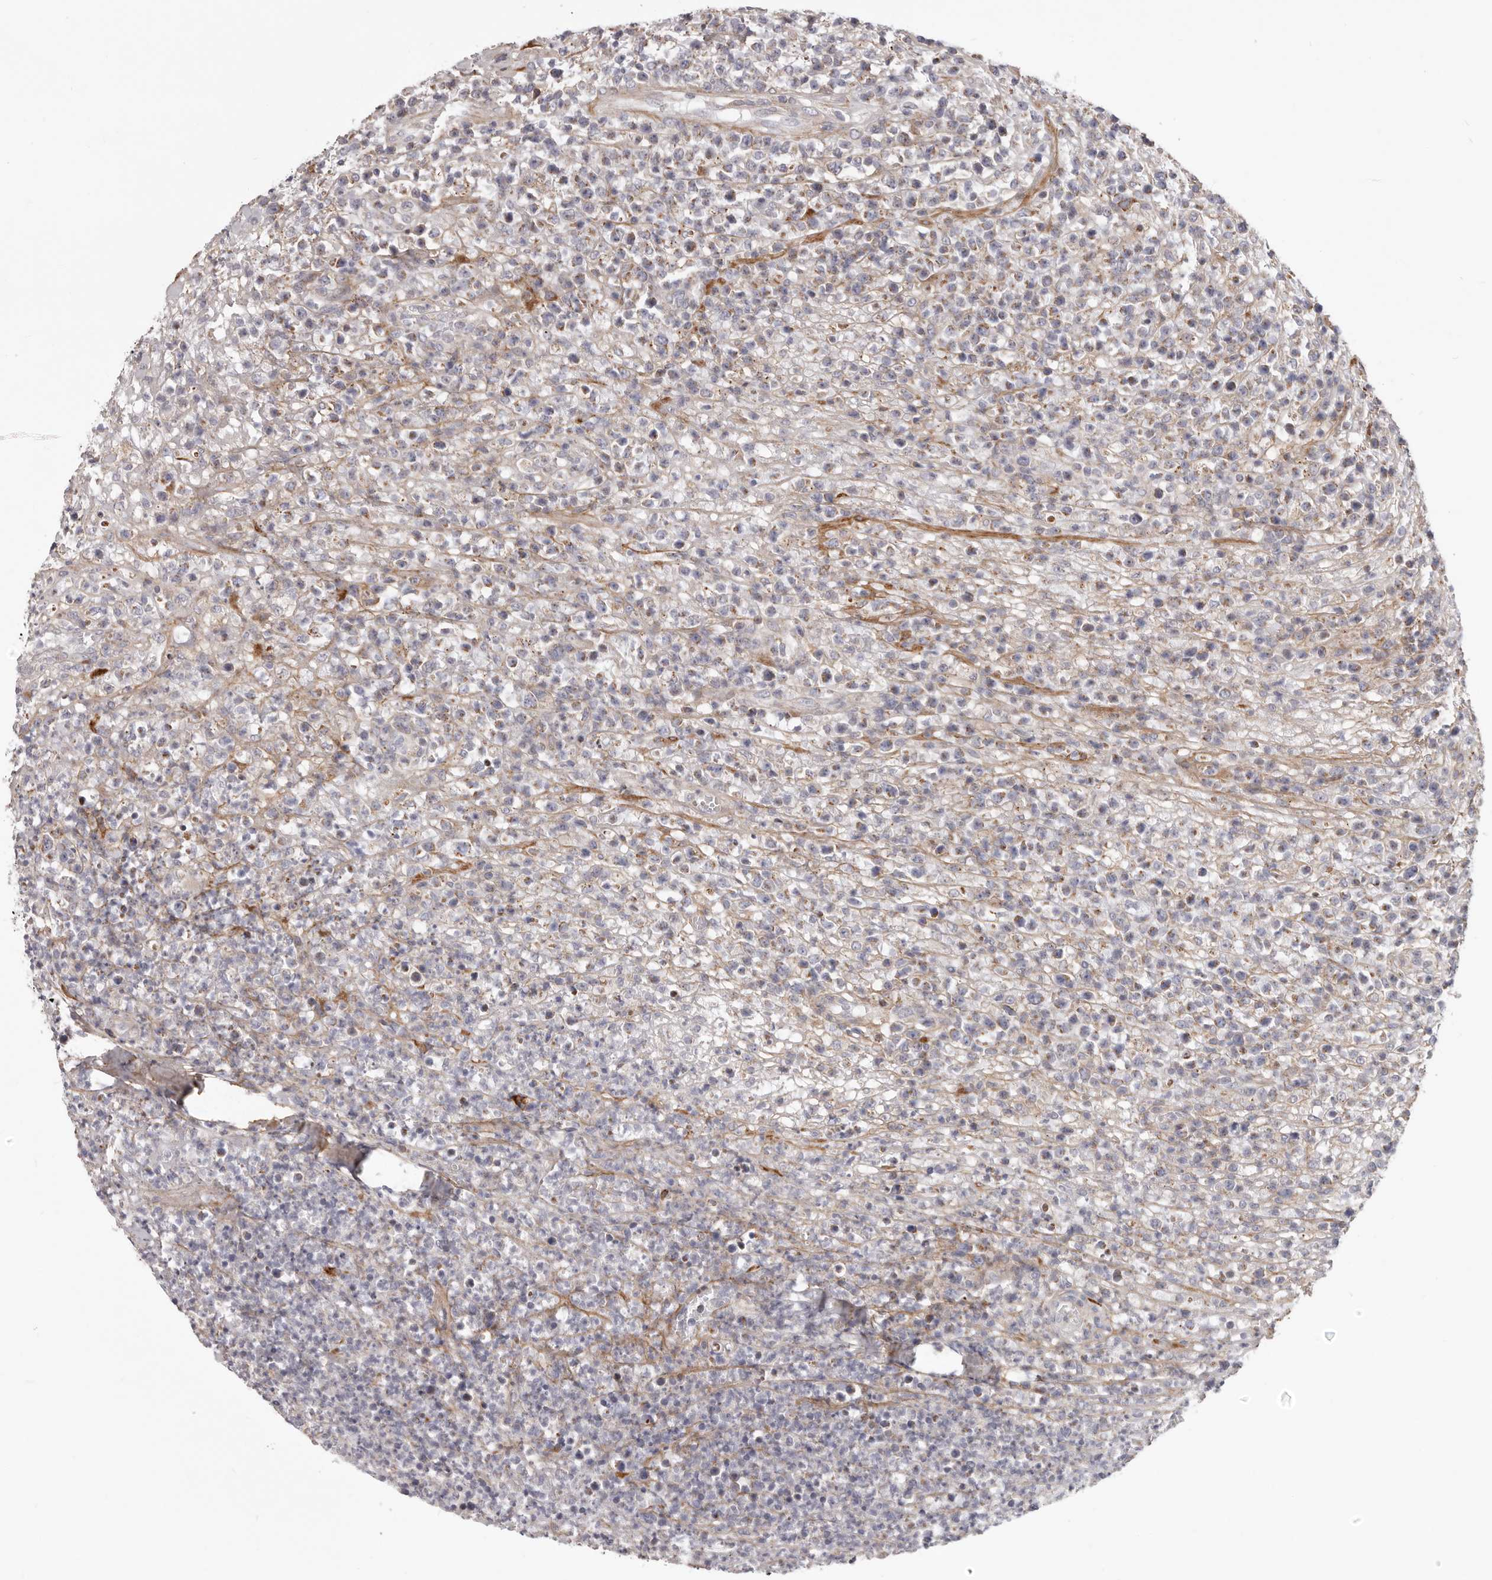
{"staining": {"intensity": "negative", "quantity": "none", "location": "none"}, "tissue": "lymphoma", "cell_type": "Tumor cells", "image_type": "cancer", "snomed": [{"axis": "morphology", "description": "Malignant lymphoma, non-Hodgkin's type, High grade"}, {"axis": "topography", "description": "Colon"}], "caption": "Immunohistochemistry (IHC) of high-grade malignant lymphoma, non-Hodgkin's type shows no positivity in tumor cells.", "gene": "MRPS10", "patient": {"sex": "female", "age": 53}}